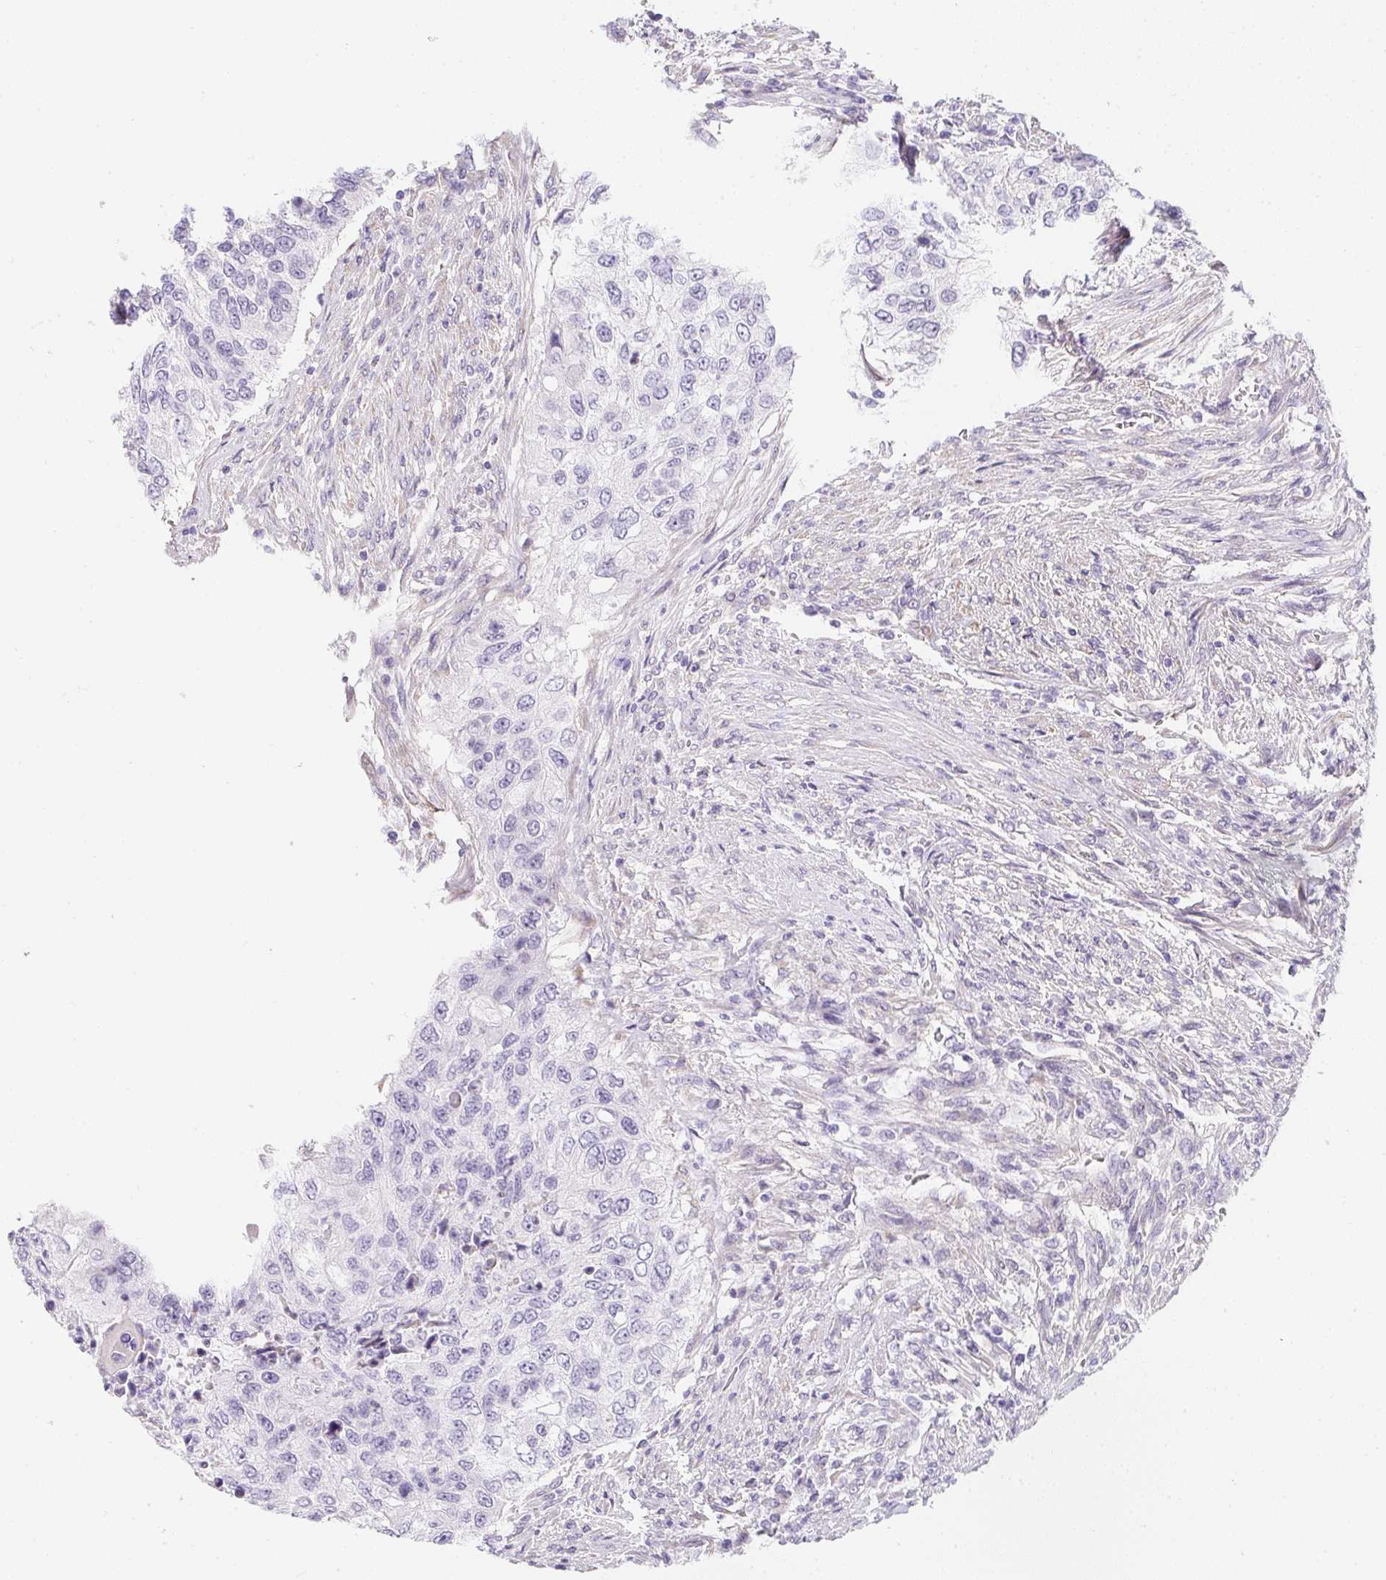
{"staining": {"intensity": "negative", "quantity": "none", "location": "none"}, "tissue": "urothelial cancer", "cell_type": "Tumor cells", "image_type": "cancer", "snomed": [{"axis": "morphology", "description": "Urothelial carcinoma, High grade"}, {"axis": "topography", "description": "Urinary bladder"}], "caption": "High-grade urothelial carcinoma stained for a protein using immunohistochemistry demonstrates no staining tumor cells.", "gene": "MAP1A", "patient": {"sex": "female", "age": 60}}